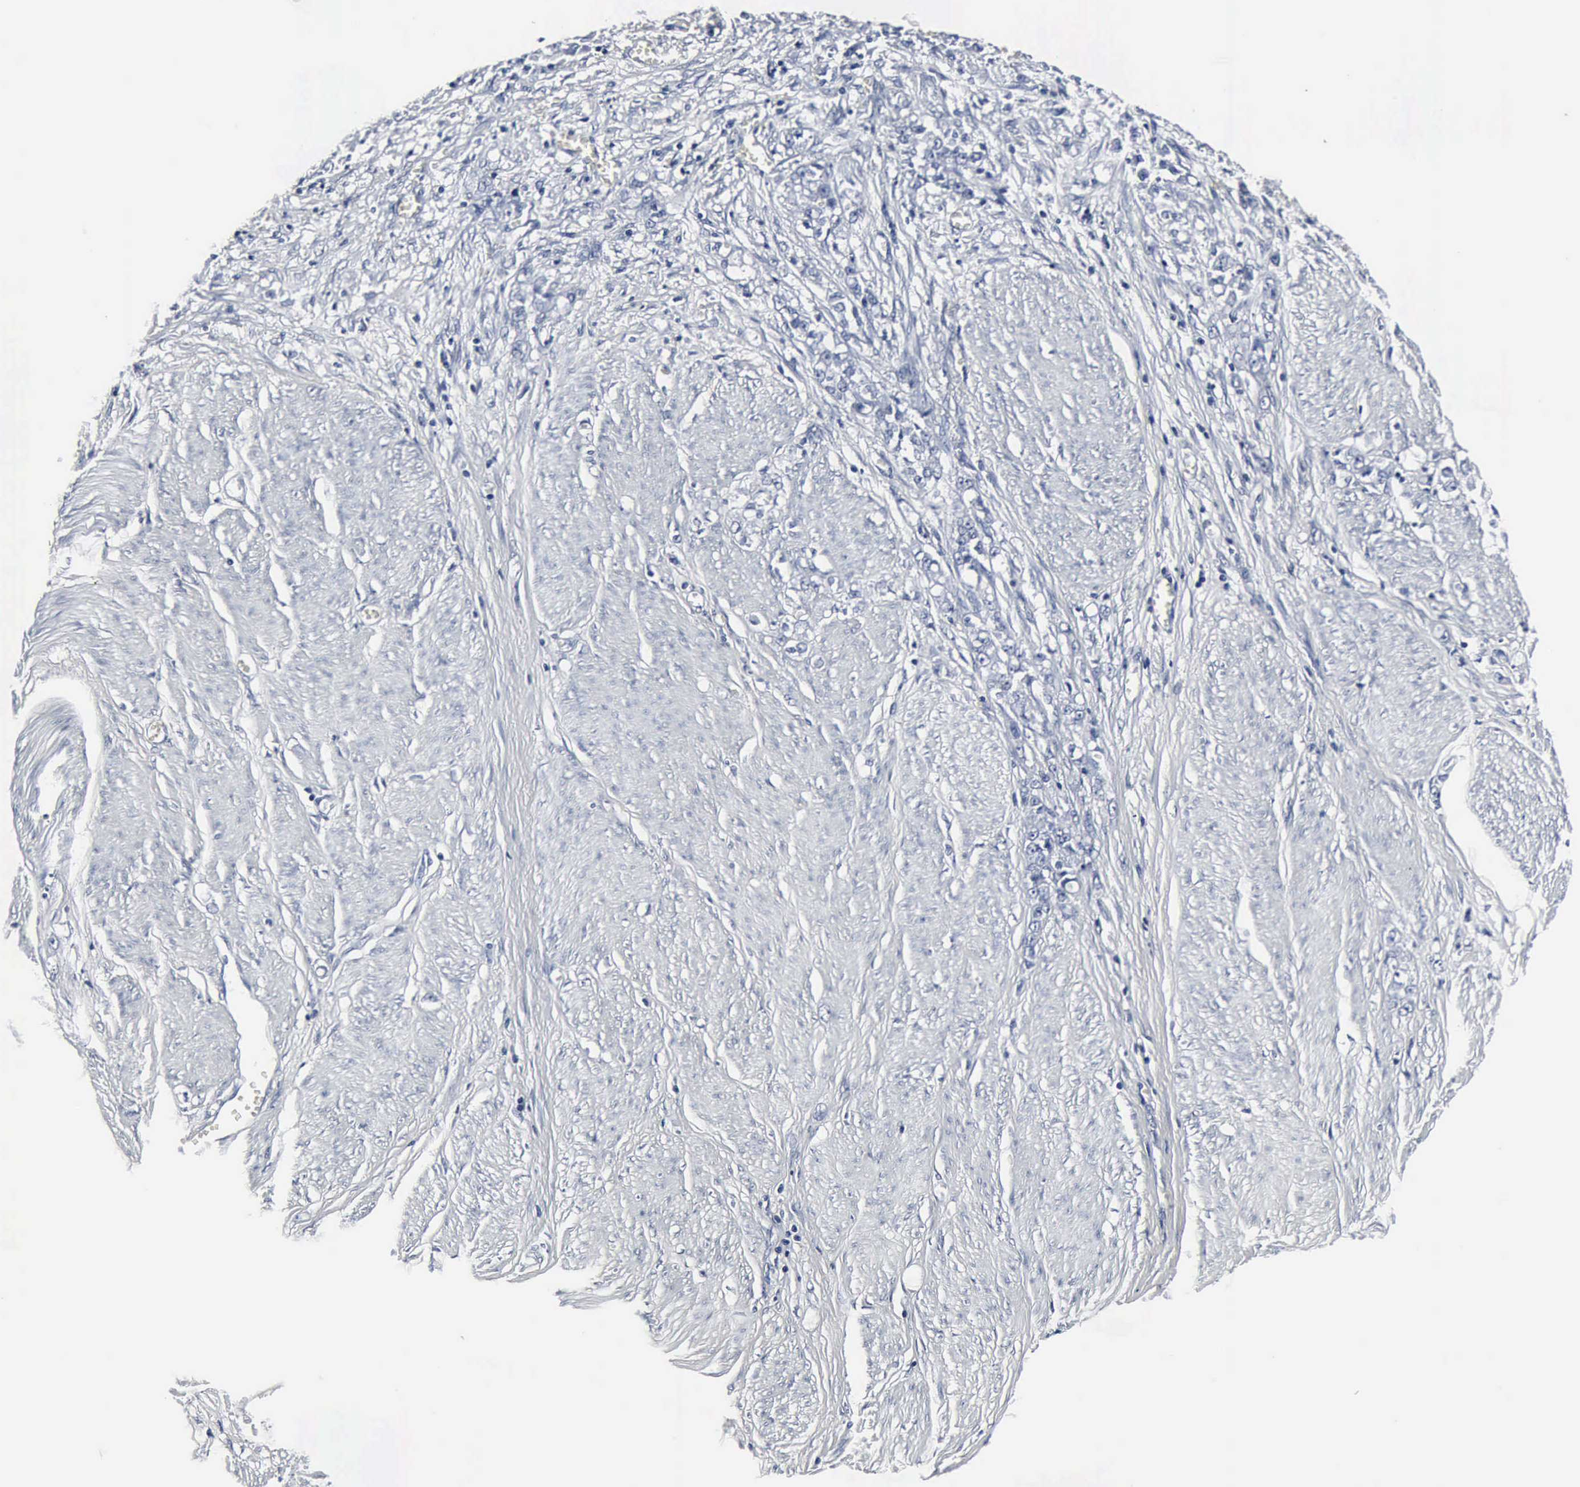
{"staining": {"intensity": "negative", "quantity": "none", "location": "none"}, "tissue": "stomach cancer", "cell_type": "Tumor cells", "image_type": "cancer", "snomed": [{"axis": "morphology", "description": "Adenocarcinoma, NOS"}, {"axis": "topography", "description": "Stomach"}], "caption": "Tumor cells are negative for protein expression in human stomach adenocarcinoma. The staining was performed using DAB (3,3'-diaminobenzidine) to visualize the protein expression in brown, while the nuclei were stained in blue with hematoxylin (Magnification: 20x).", "gene": "SNAP25", "patient": {"sex": "male", "age": 72}}